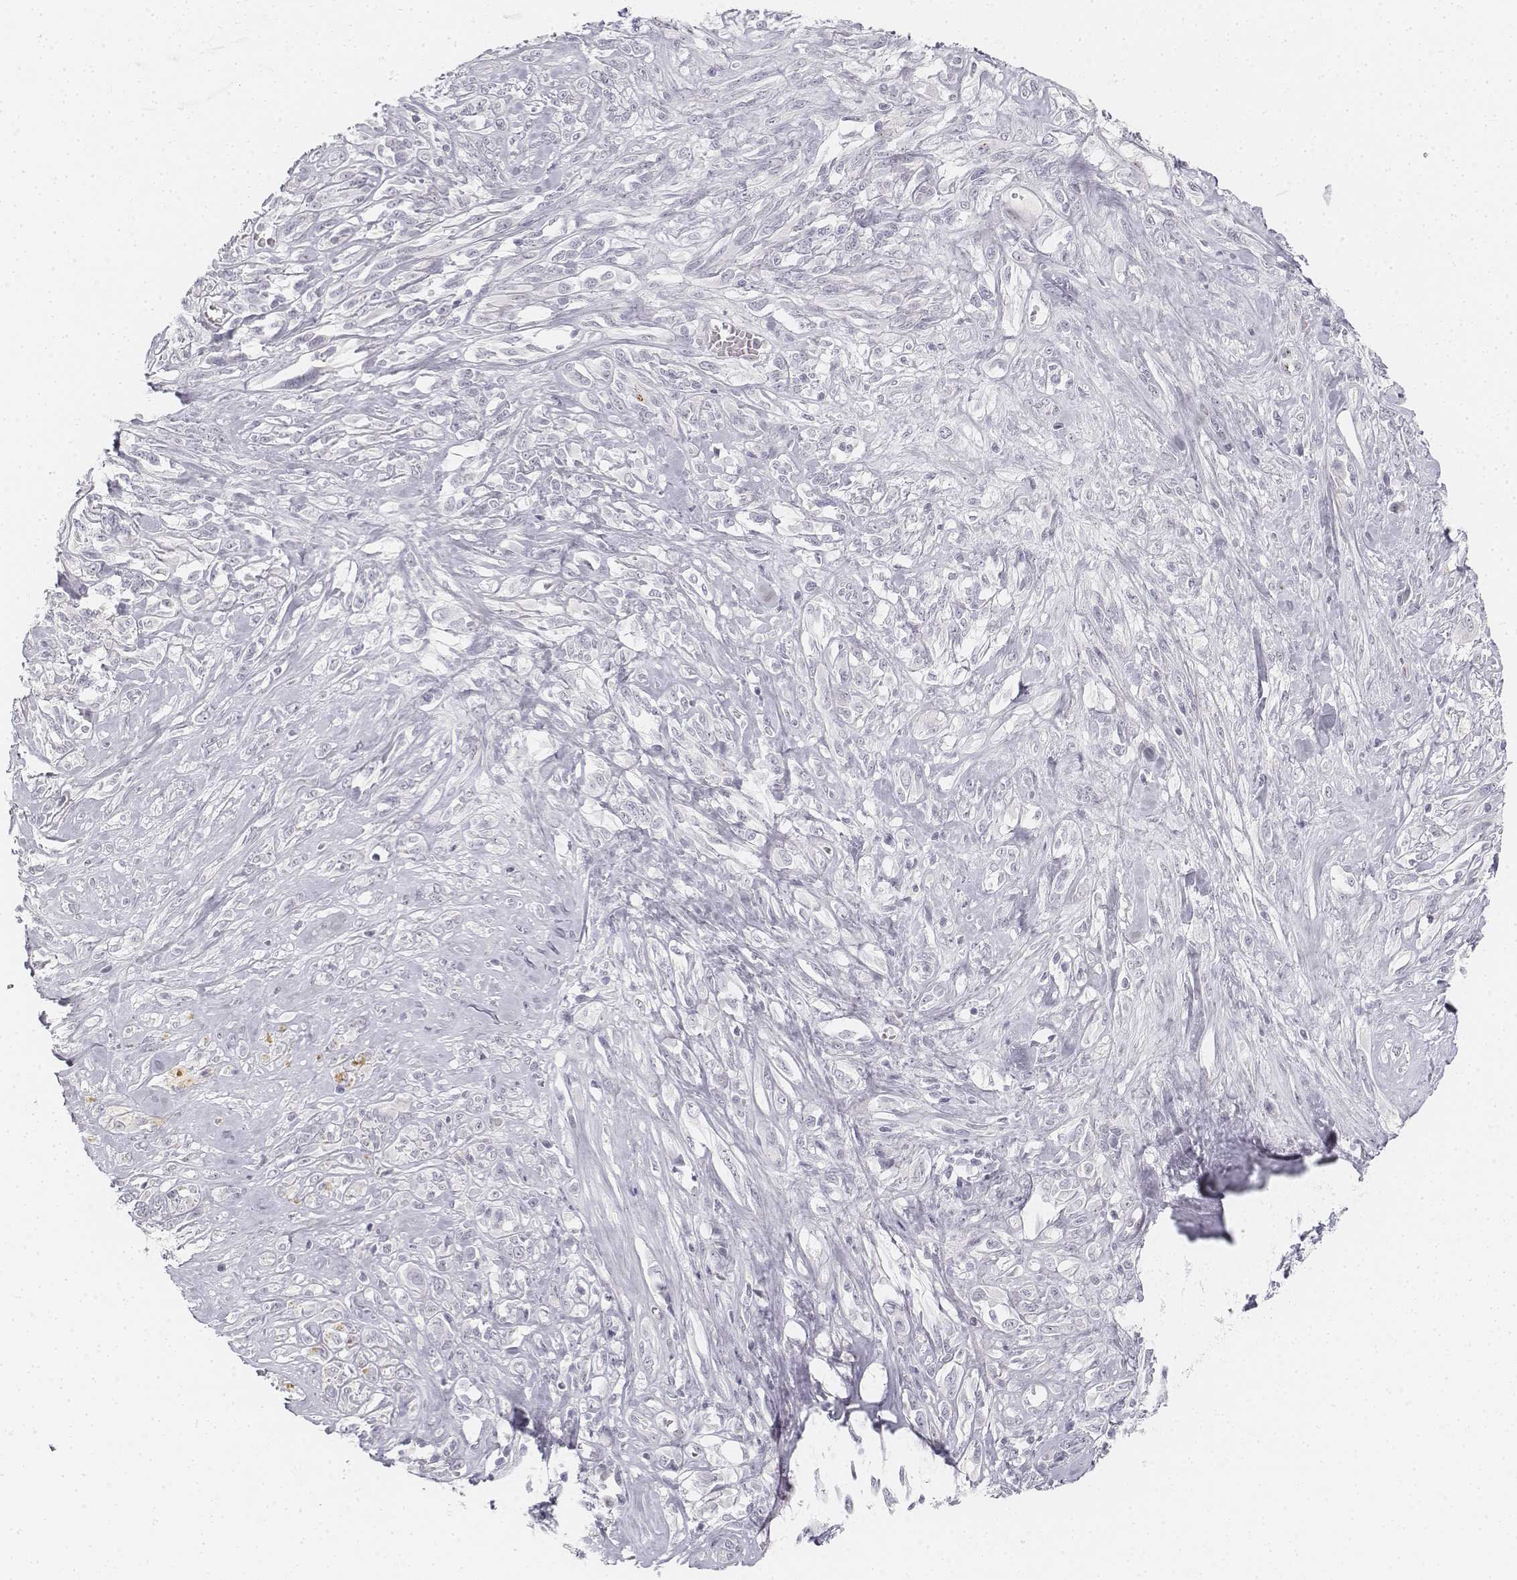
{"staining": {"intensity": "negative", "quantity": "none", "location": "none"}, "tissue": "melanoma", "cell_type": "Tumor cells", "image_type": "cancer", "snomed": [{"axis": "morphology", "description": "Malignant melanoma, NOS"}, {"axis": "topography", "description": "Skin"}], "caption": "Immunohistochemistry photomicrograph of neoplastic tissue: malignant melanoma stained with DAB shows no significant protein expression in tumor cells. Nuclei are stained in blue.", "gene": "KRTAP2-1", "patient": {"sex": "female", "age": 91}}